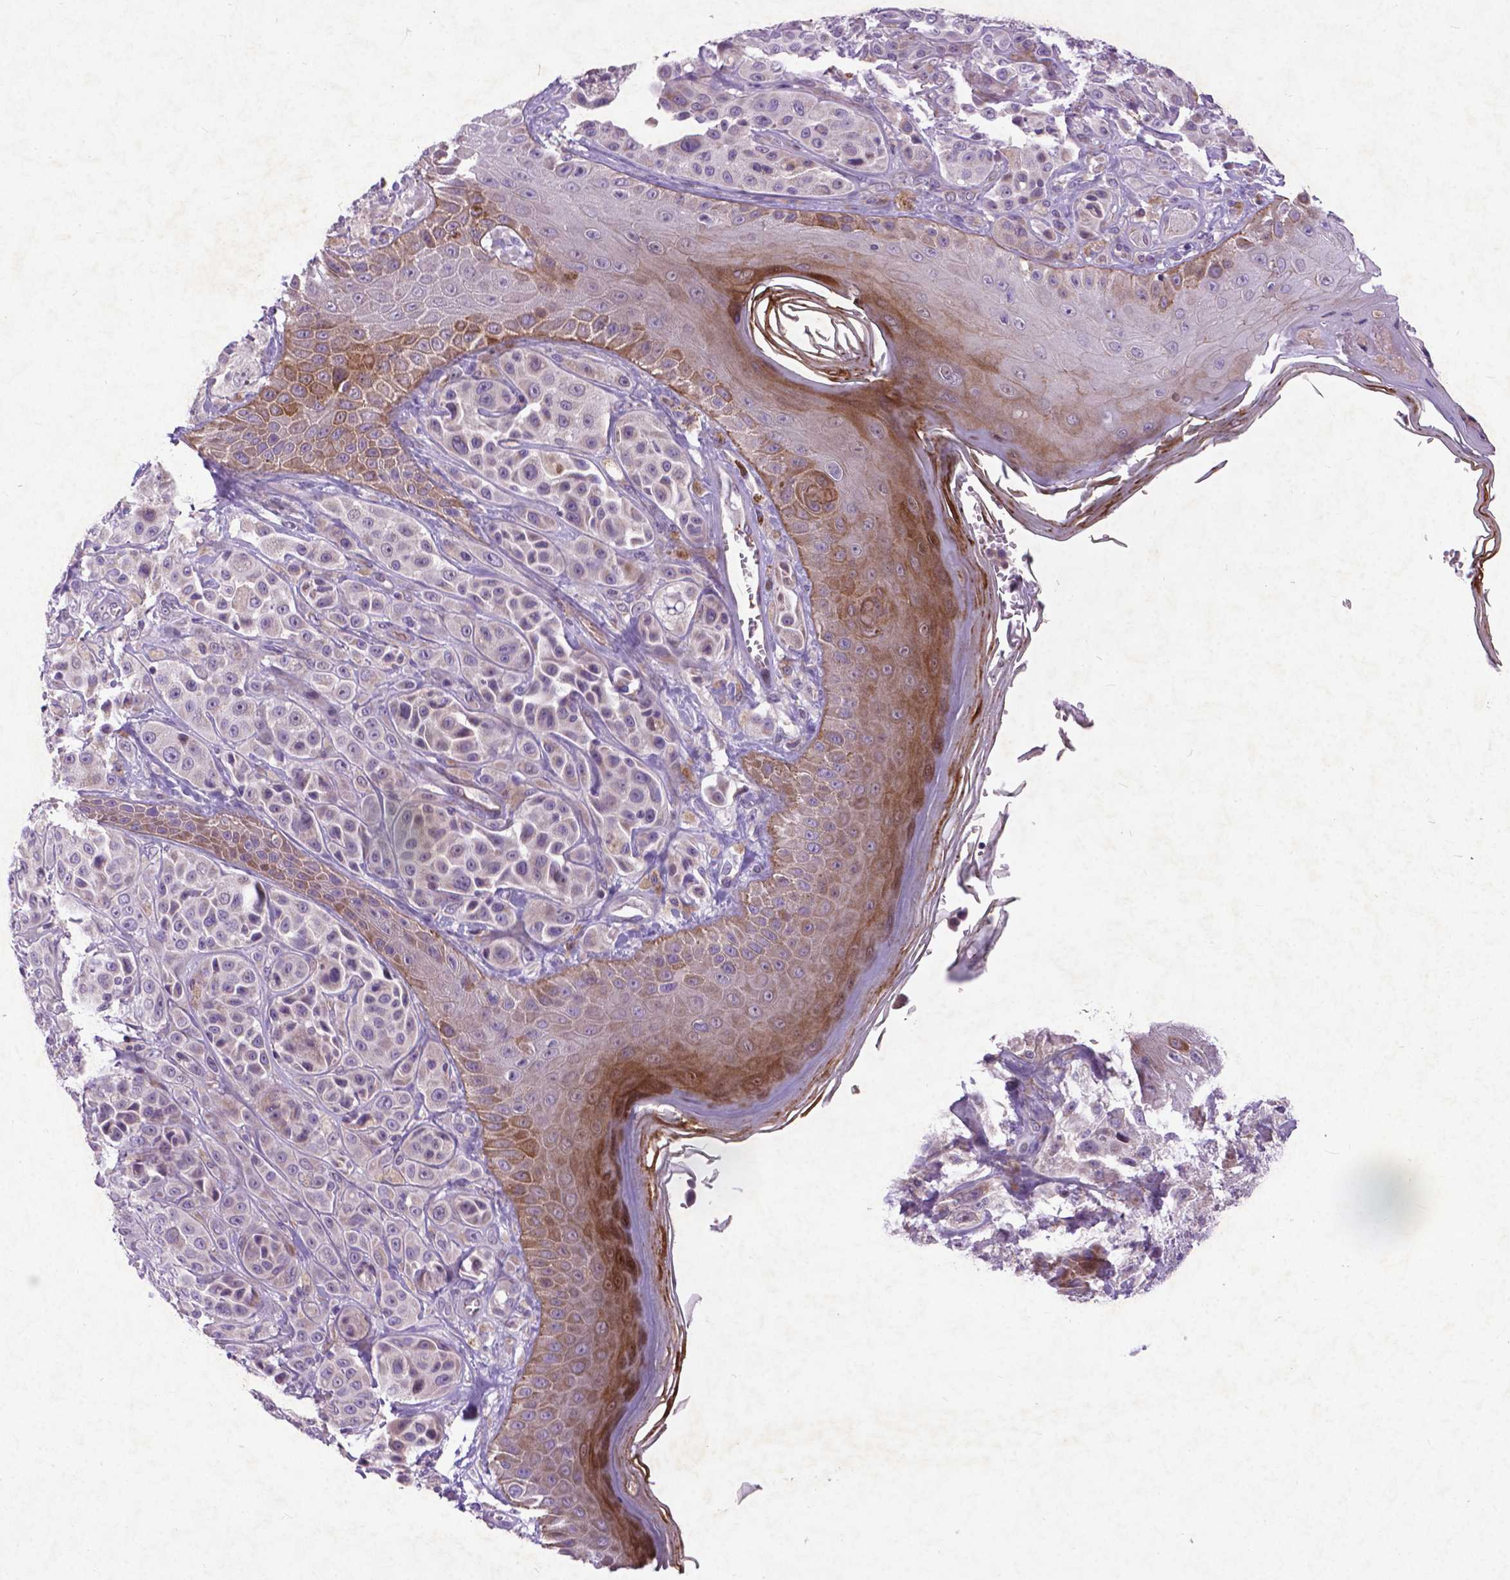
{"staining": {"intensity": "negative", "quantity": "none", "location": "none"}, "tissue": "melanoma", "cell_type": "Tumor cells", "image_type": "cancer", "snomed": [{"axis": "morphology", "description": "Malignant melanoma, NOS"}, {"axis": "topography", "description": "Skin"}], "caption": "Melanoma stained for a protein using IHC shows no positivity tumor cells.", "gene": "ATG4D", "patient": {"sex": "male", "age": 67}}